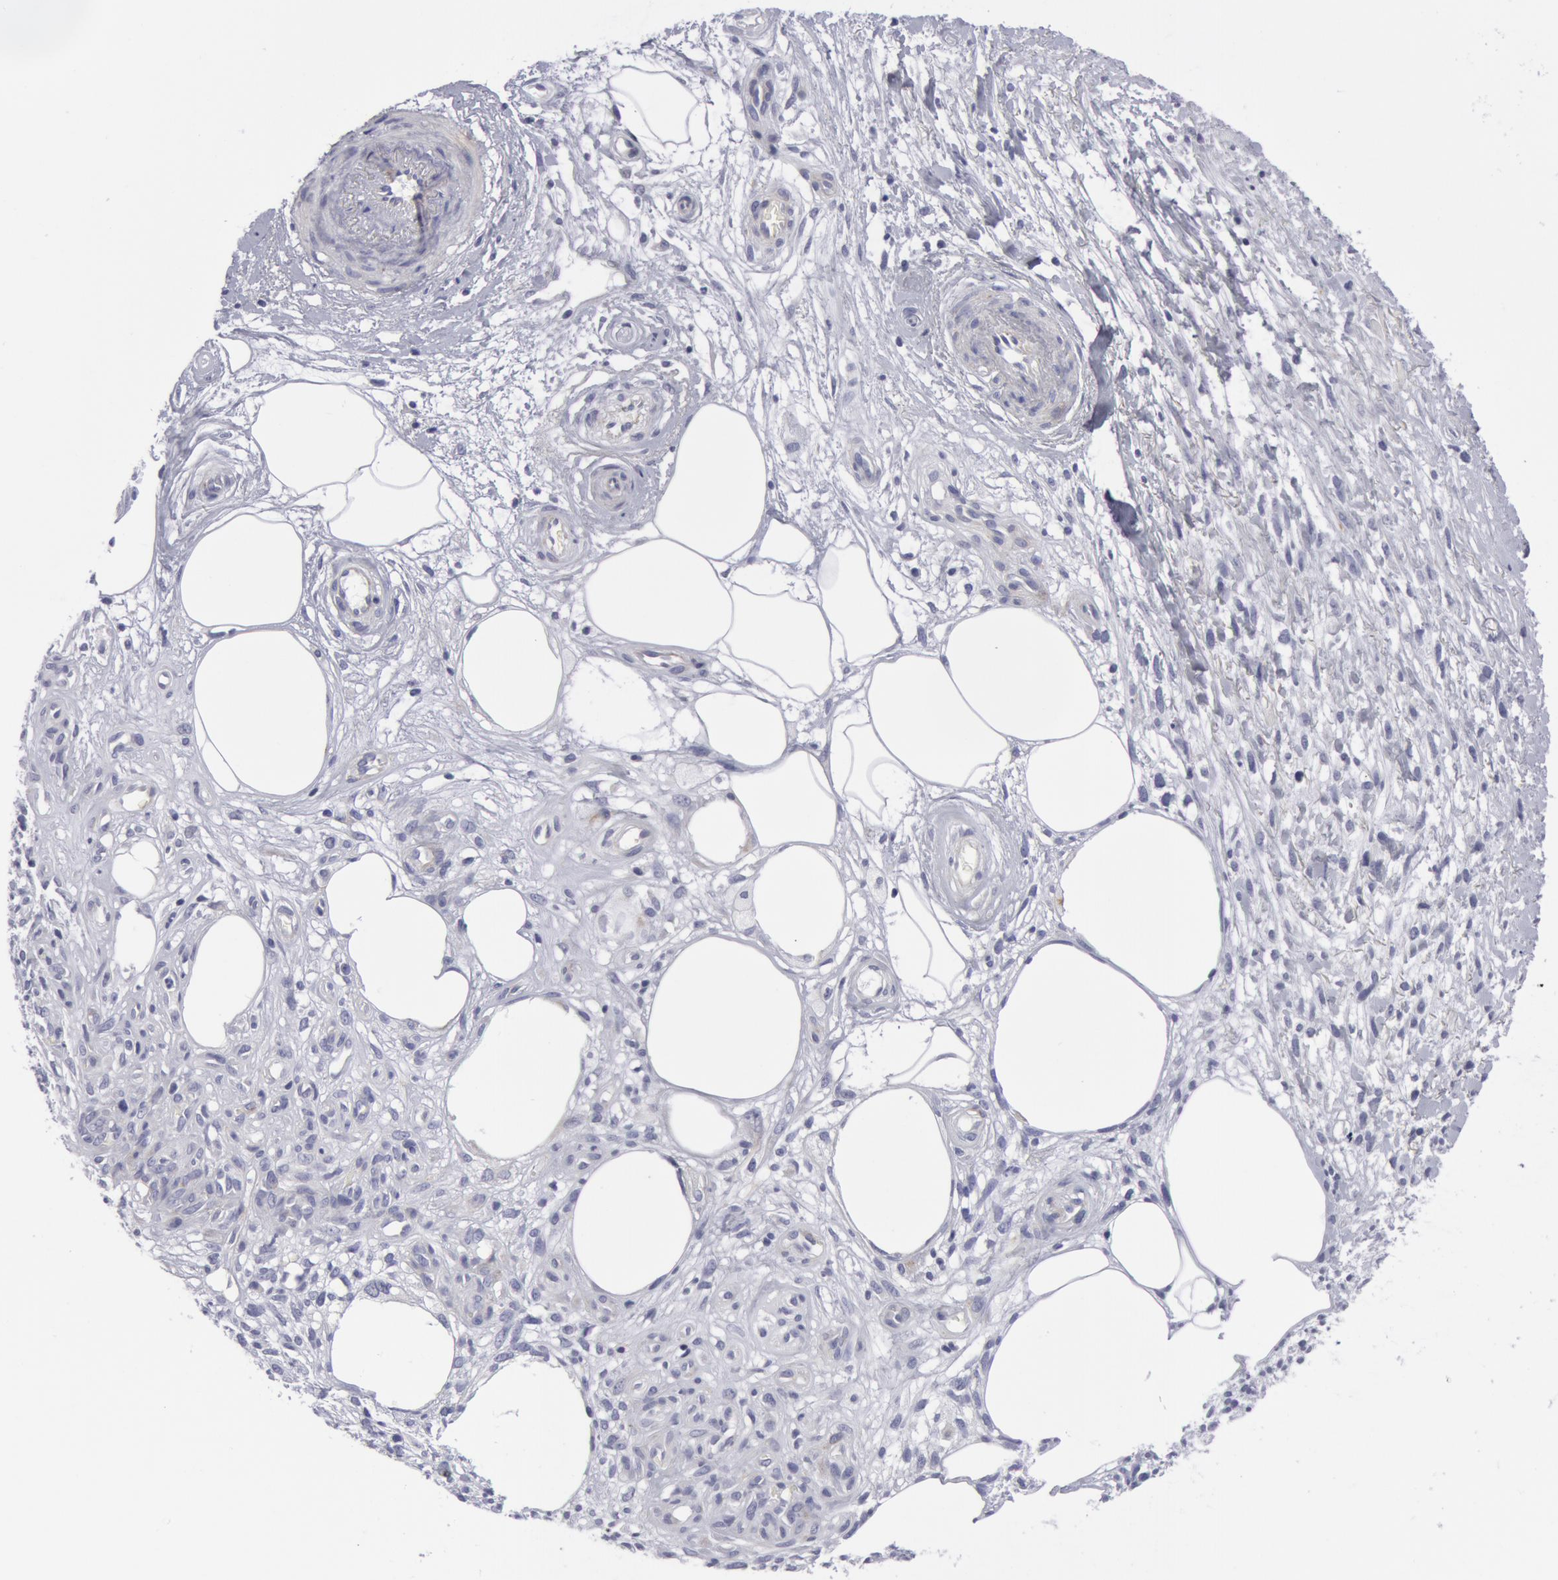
{"staining": {"intensity": "negative", "quantity": "none", "location": "none"}, "tissue": "melanoma", "cell_type": "Tumor cells", "image_type": "cancer", "snomed": [{"axis": "morphology", "description": "Malignant melanoma, NOS"}, {"axis": "topography", "description": "Skin"}], "caption": "The immunohistochemistry histopathology image has no significant positivity in tumor cells of malignant melanoma tissue.", "gene": "SMC1B", "patient": {"sex": "female", "age": 85}}